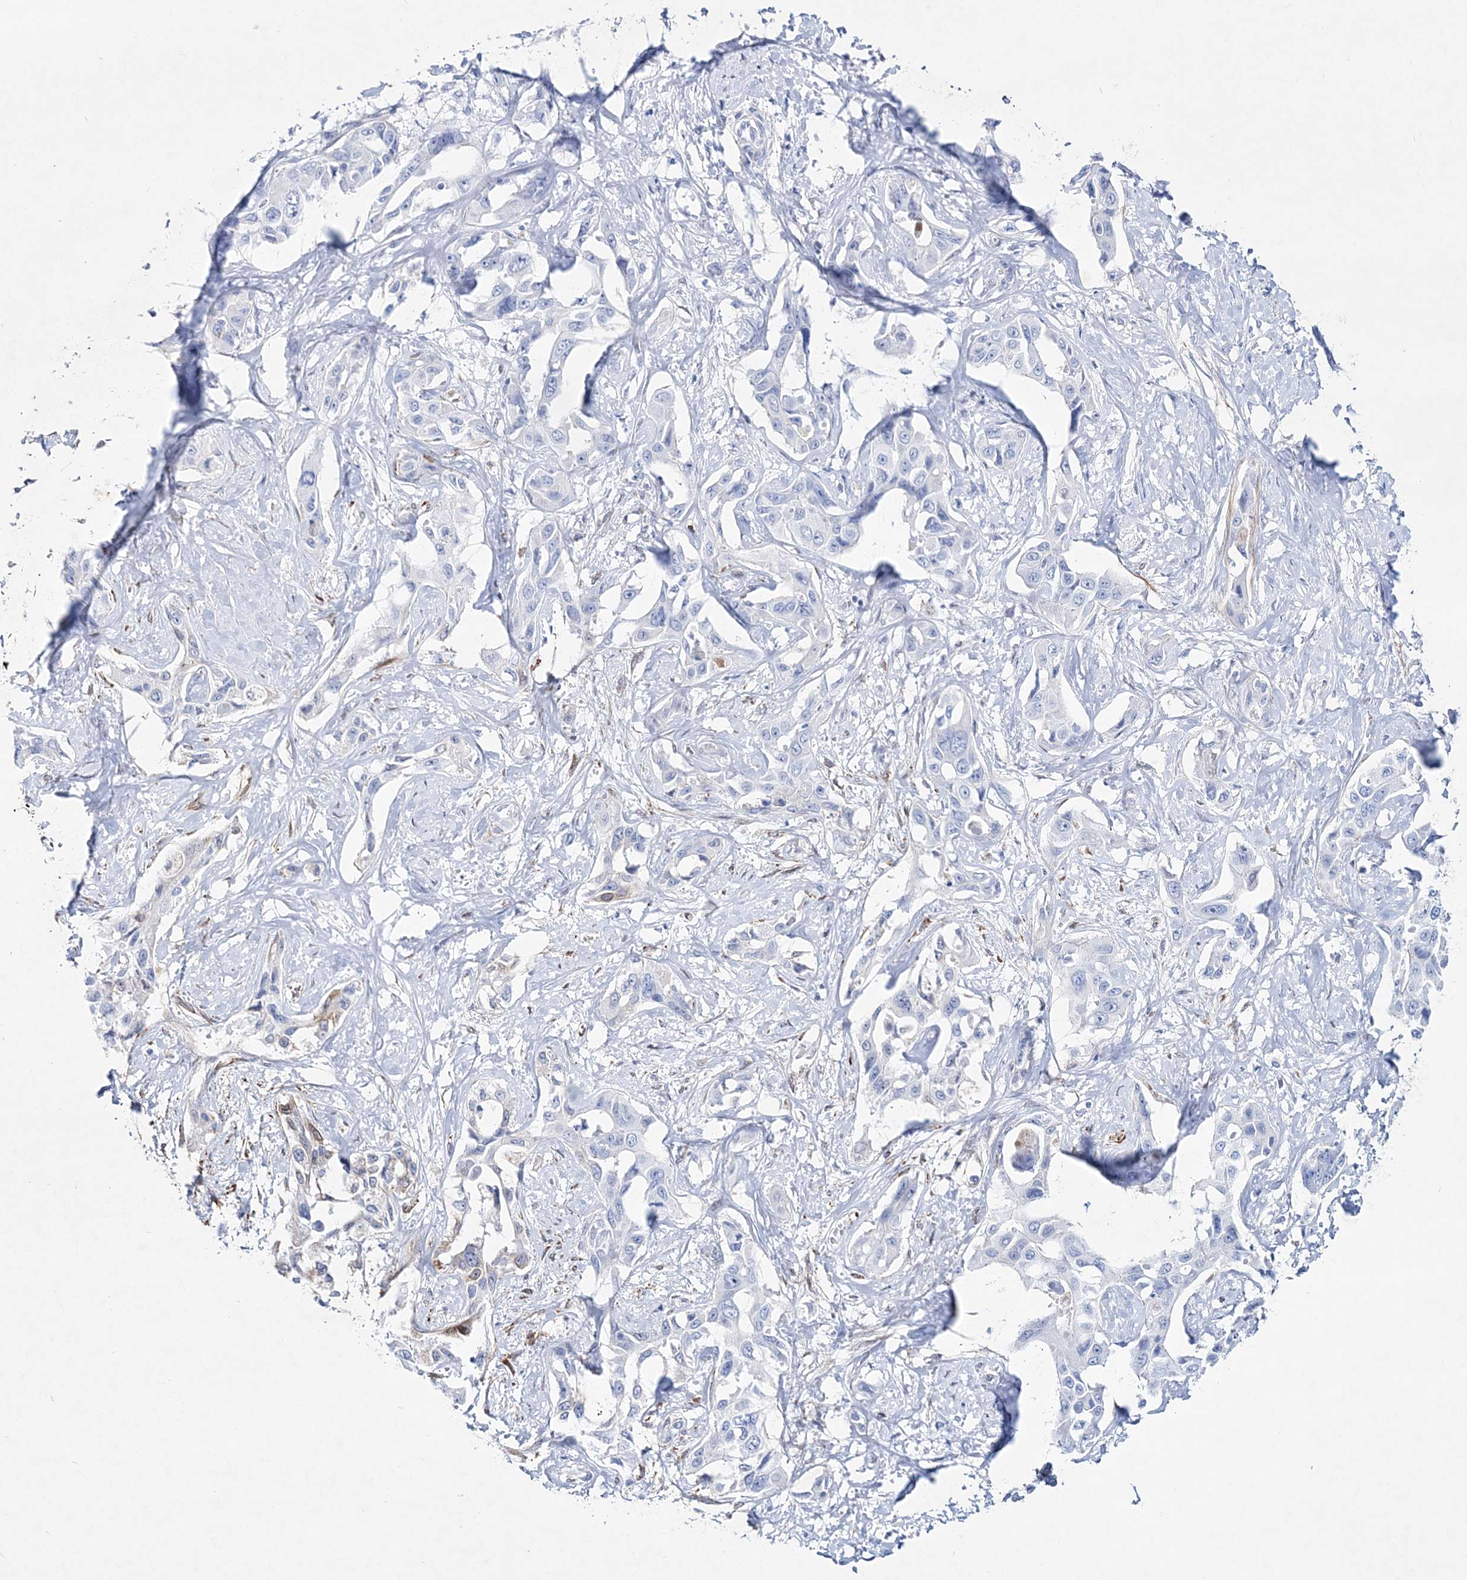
{"staining": {"intensity": "negative", "quantity": "none", "location": "none"}, "tissue": "liver cancer", "cell_type": "Tumor cells", "image_type": "cancer", "snomed": [{"axis": "morphology", "description": "Cholangiocarcinoma"}, {"axis": "topography", "description": "Liver"}], "caption": "The histopathology image displays no significant expression in tumor cells of cholangiocarcinoma (liver).", "gene": "SPINK7", "patient": {"sex": "male", "age": 59}}